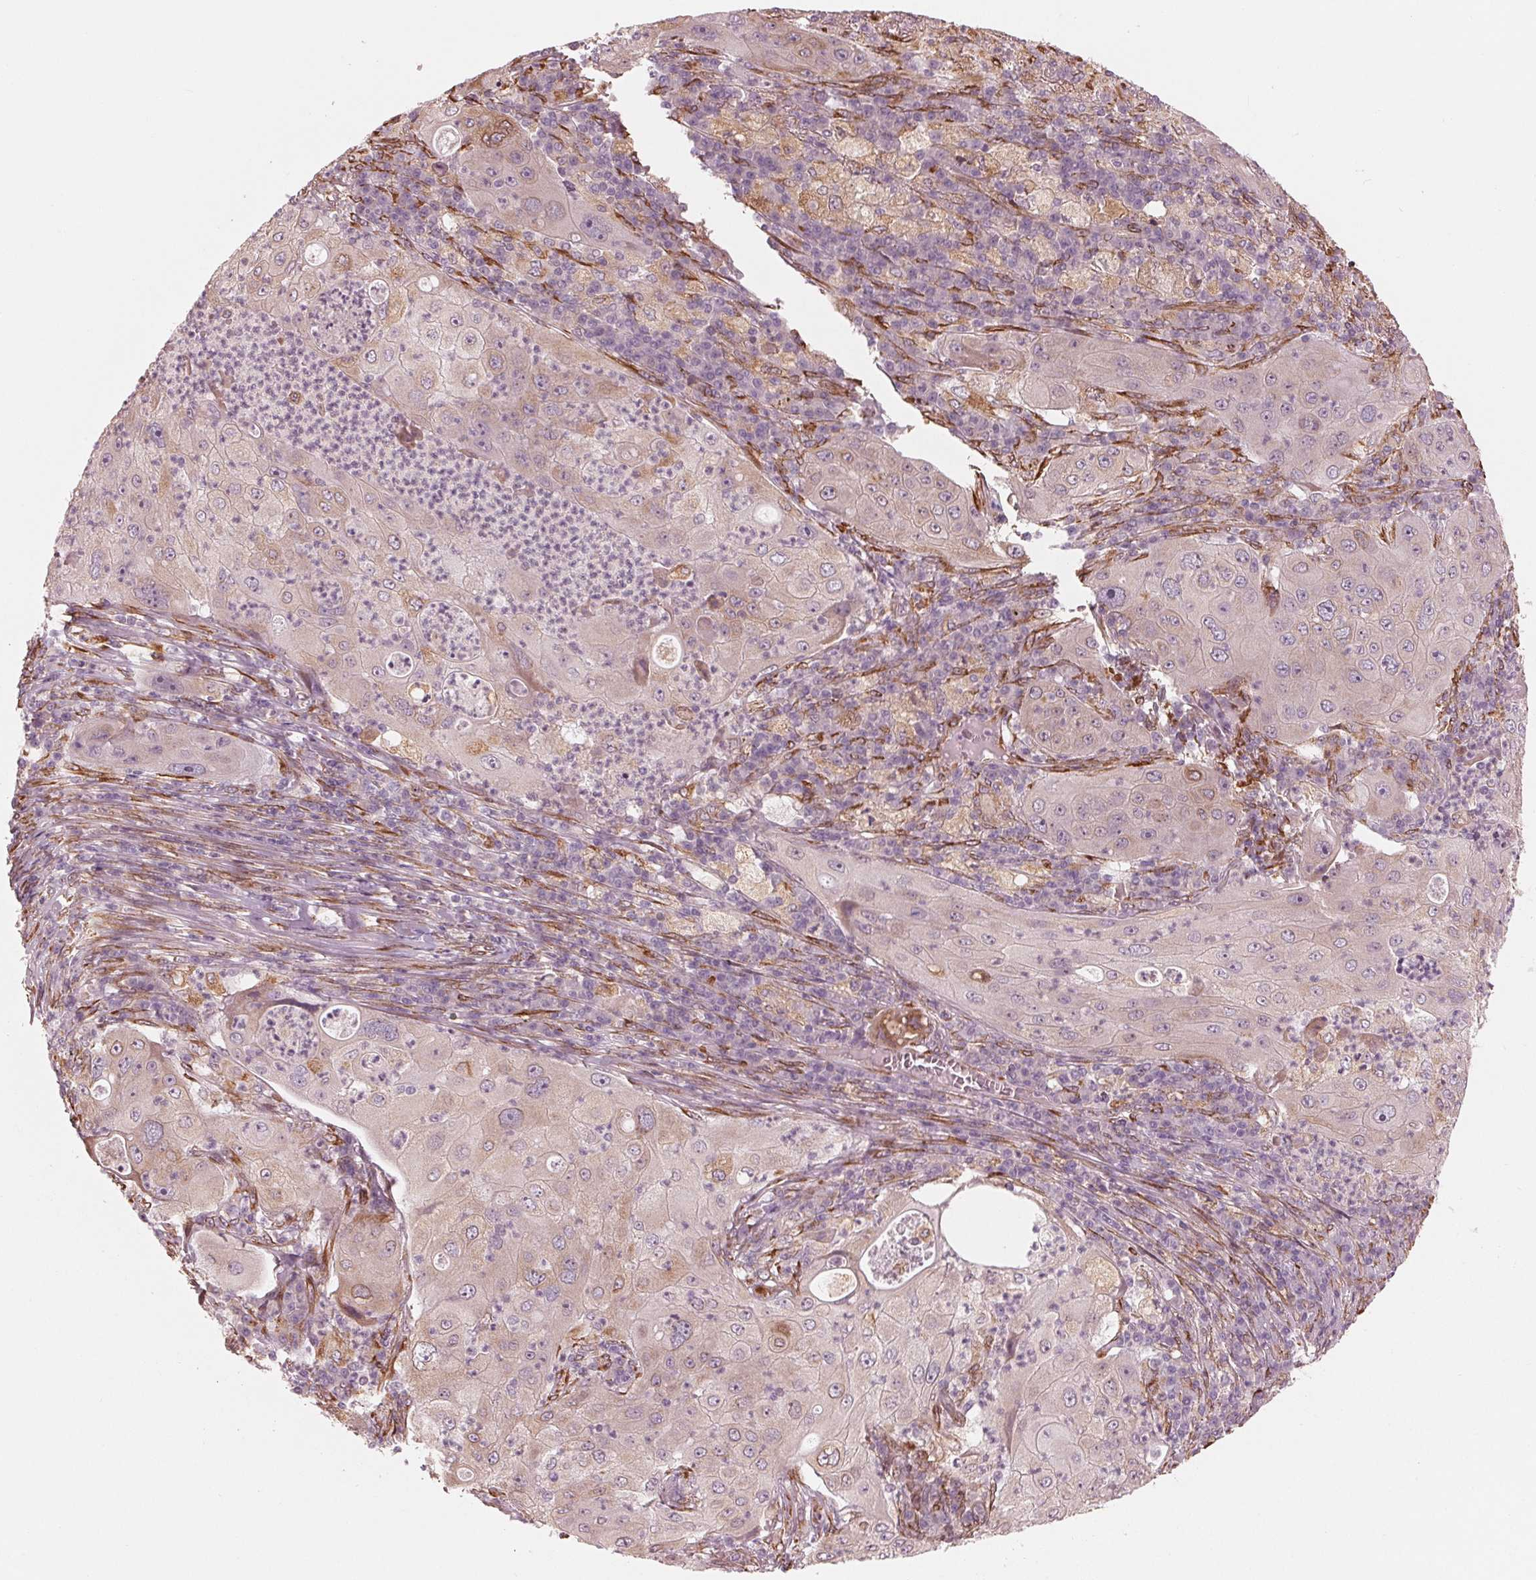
{"staining": {"intensity": "weak", "quantity": "25%-75%", "location": "cytoplasmic/membranous"}, "tissue": "lung cancer", "cell_type": "Tumor cells", "image_type": "cancer", "snomed": [{"axis": "morphology", "description": "Squamous cell carcinoma, NOS"}, {"axis": "topography", "description": "Lung"}], "caption": "Immunohistochemistry (IHC) of human squamous cell carcinoma (lung) displays low levels of weak cytoplasmic/membranous positivity in approximately 25%-75% of tumor cells. (DAB IHC, brown staining for protein, blue staining for nuclei).", "gene": "IKBIP", "patient": {"sex": "female", "age": 59}}